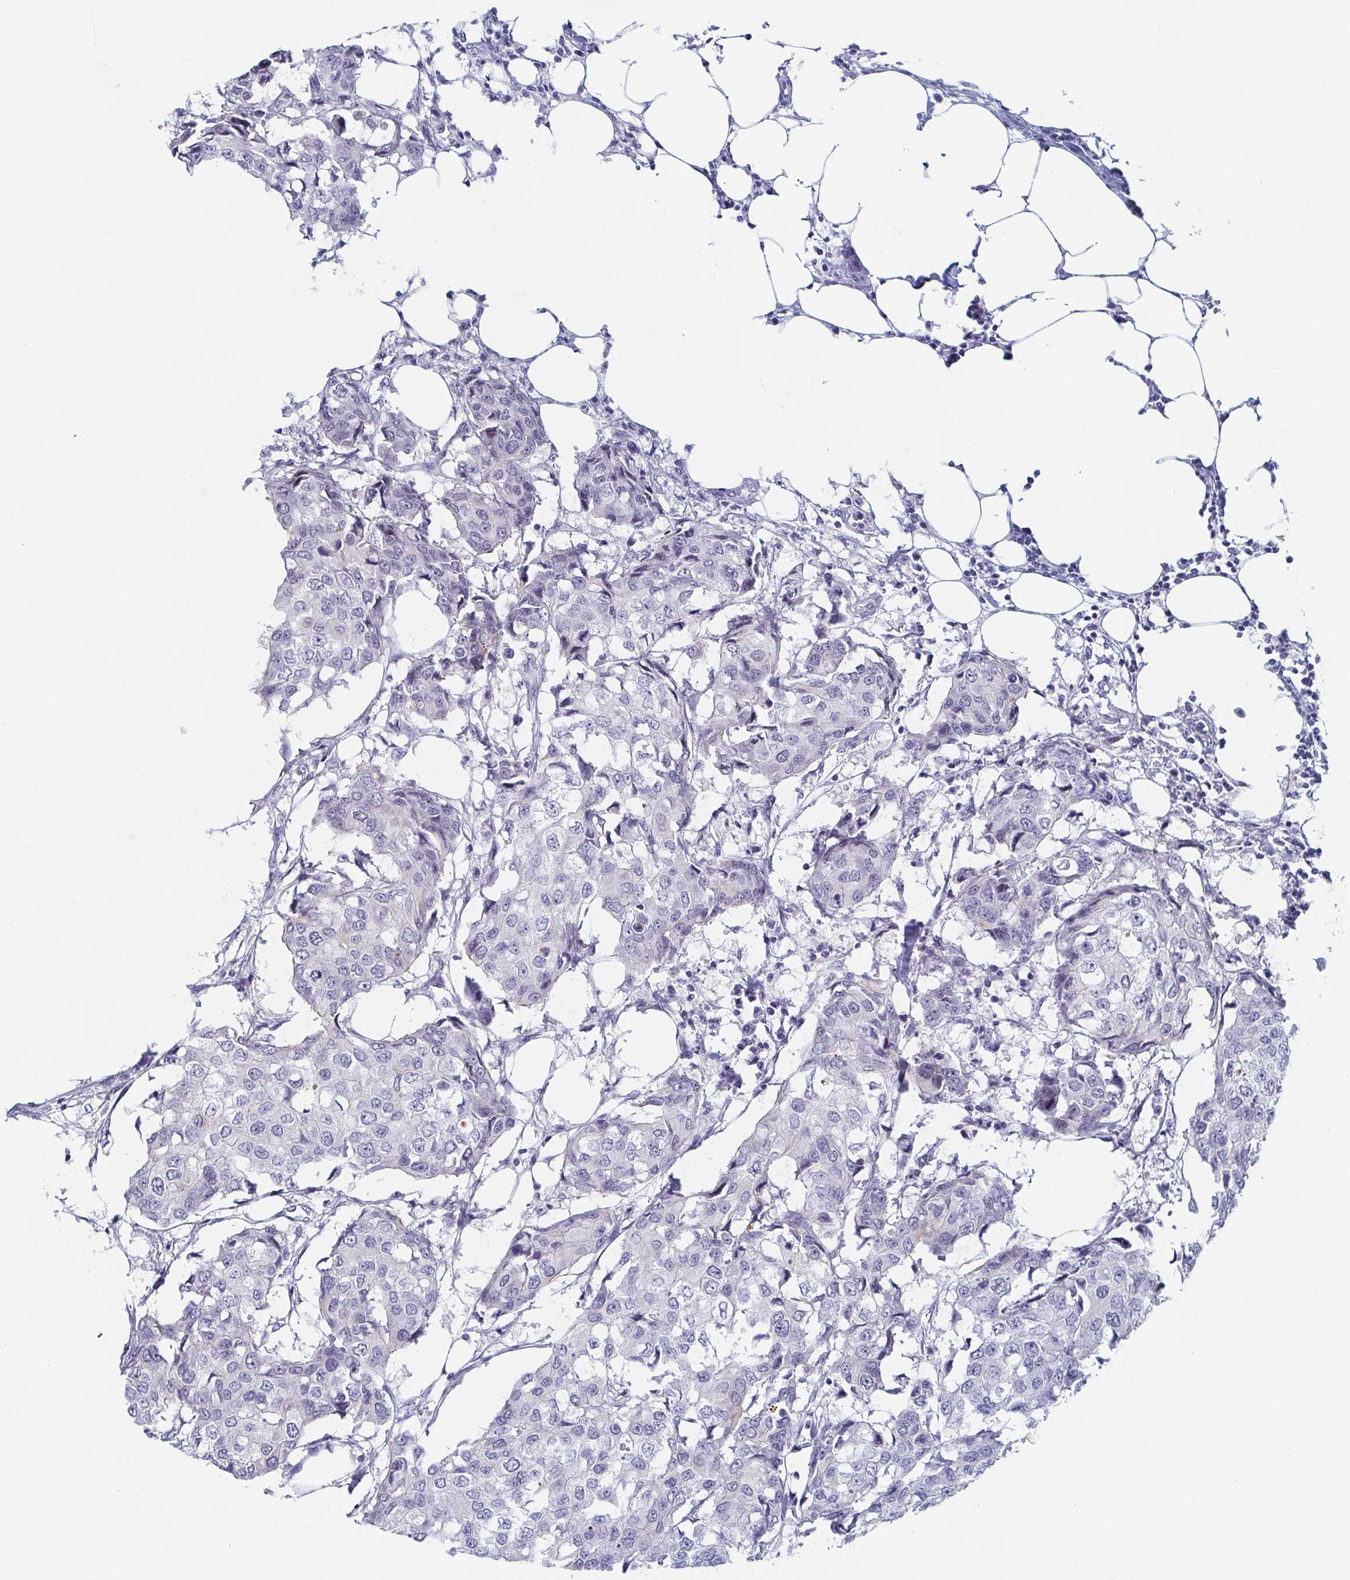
{"staining": {"intensity": "negative", "quantity": "none", "location": "none"}, "tissue": "breast cancer", "cell_type": "Tumor cells", "image_type": "cancer", "snomed": [{"axis": "morphology", "description": "Duct carcinoma"}, {"axis": "topography", "description": "Breast"}], "caption": "Immunohistochemistry of invasive ductal carcinoma (breast) shows no staining in tumor cells.", "gene": "RHOV", "patient": {"sex": "female", "age": 27}}